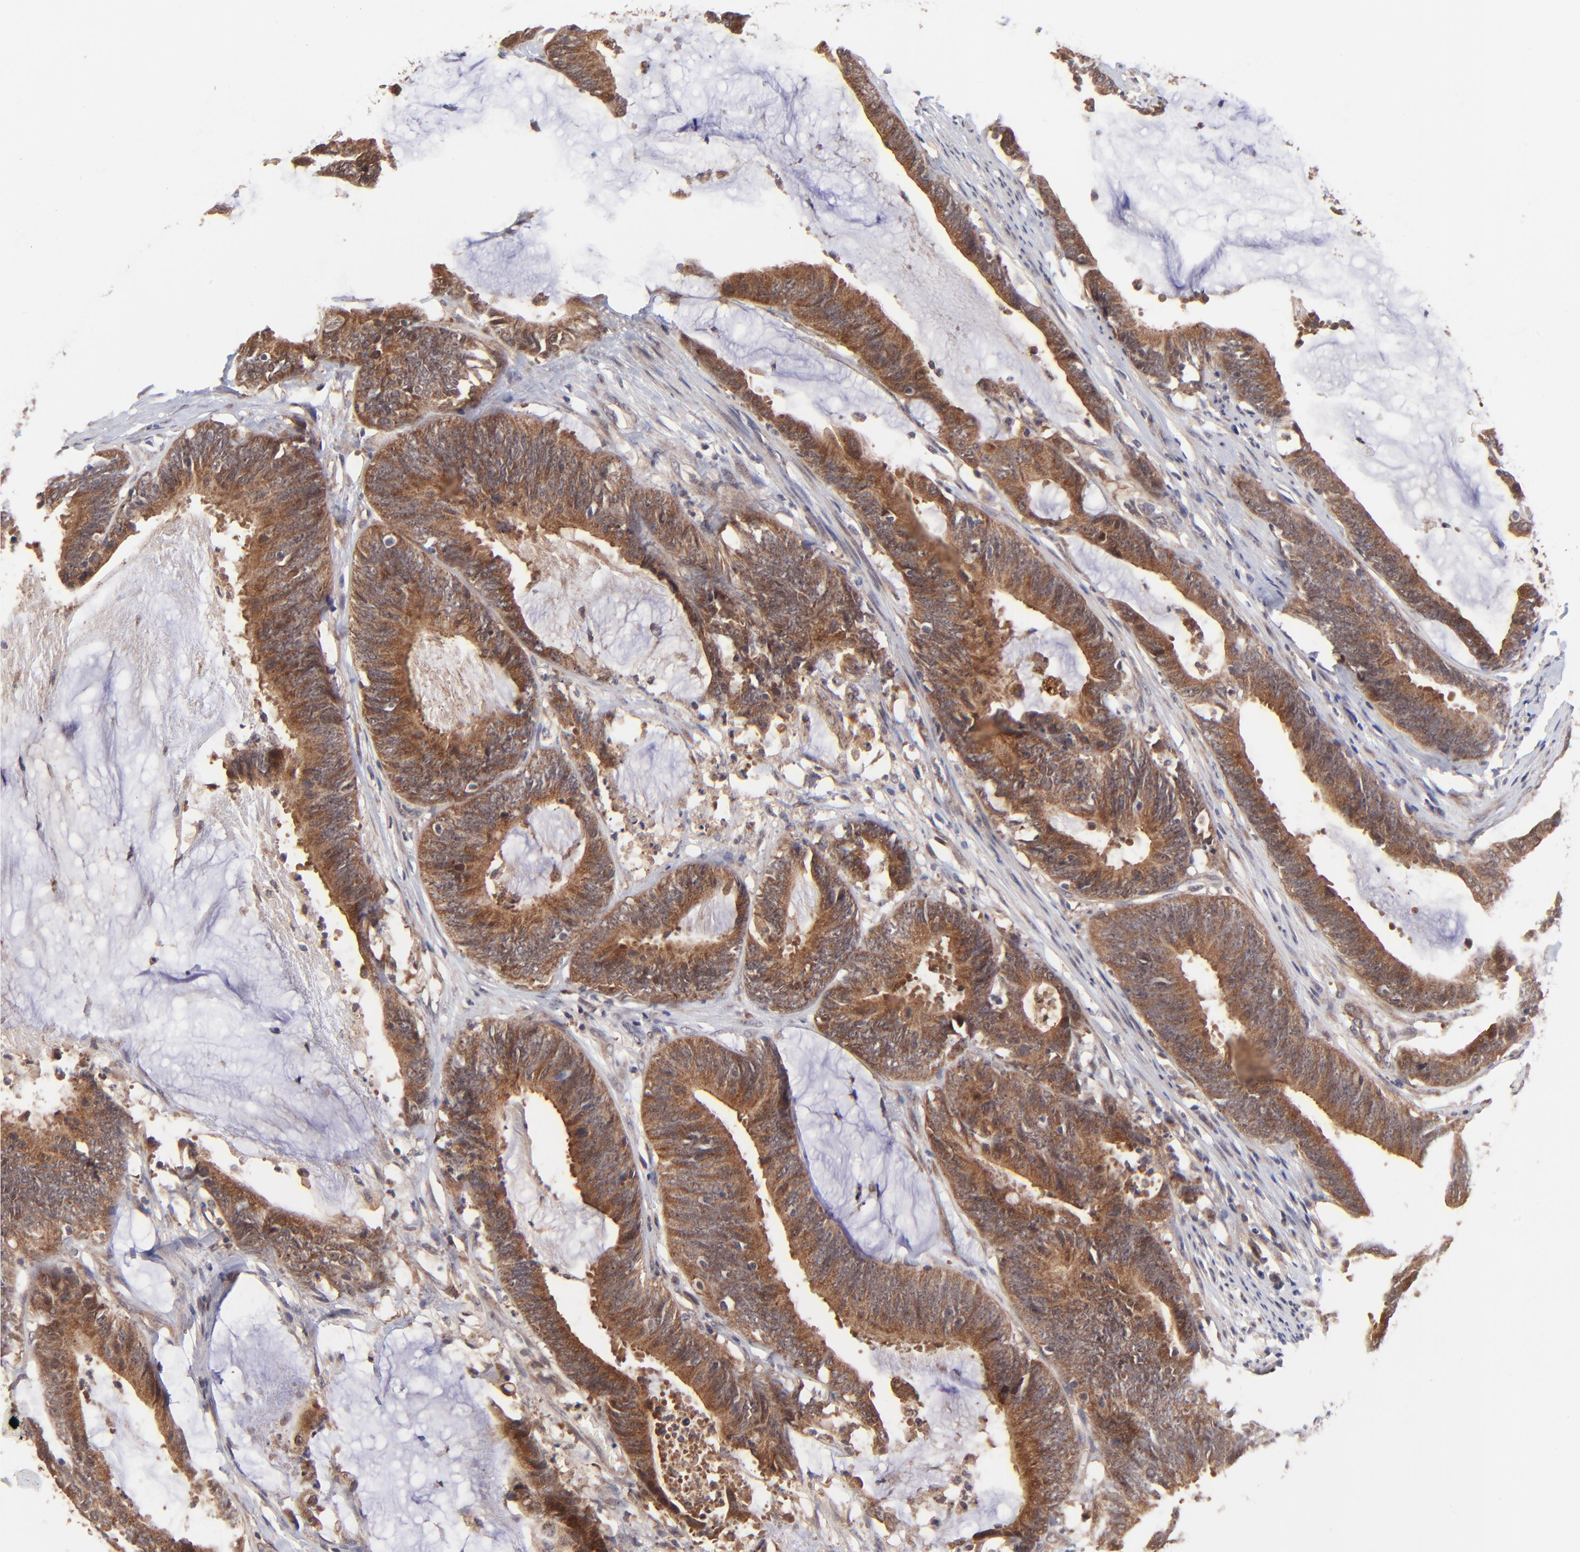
{"staining": {"intensity": "strong", "quantity": ">75%", "location": "cytoplasmic/membranous"}, "tissue": "colorectal cancer", "cell_type": "Tumor cells", "image_type": "cancer", "snomed": [{"axis": "morphology", "description": "Adenocarcinoma, NOS"}, {"axis": "topography", "description": "Rectum"}], "caption": "DAB (3,3'-diaminobenzidine) immunohistochemical staining of human adenocarcinoma (colorectal) displays strong cytoplasmic/membranous protein positivity in approximately >75% of tumor cells. The staining was performed using DAB to visualize the protein expression in brown, while the nuclei were stained in blue with hematoxylin (Magnification: 20x).", "gene": "BAIAP2L2", "patient": {"sex": "female", "age": 66}}